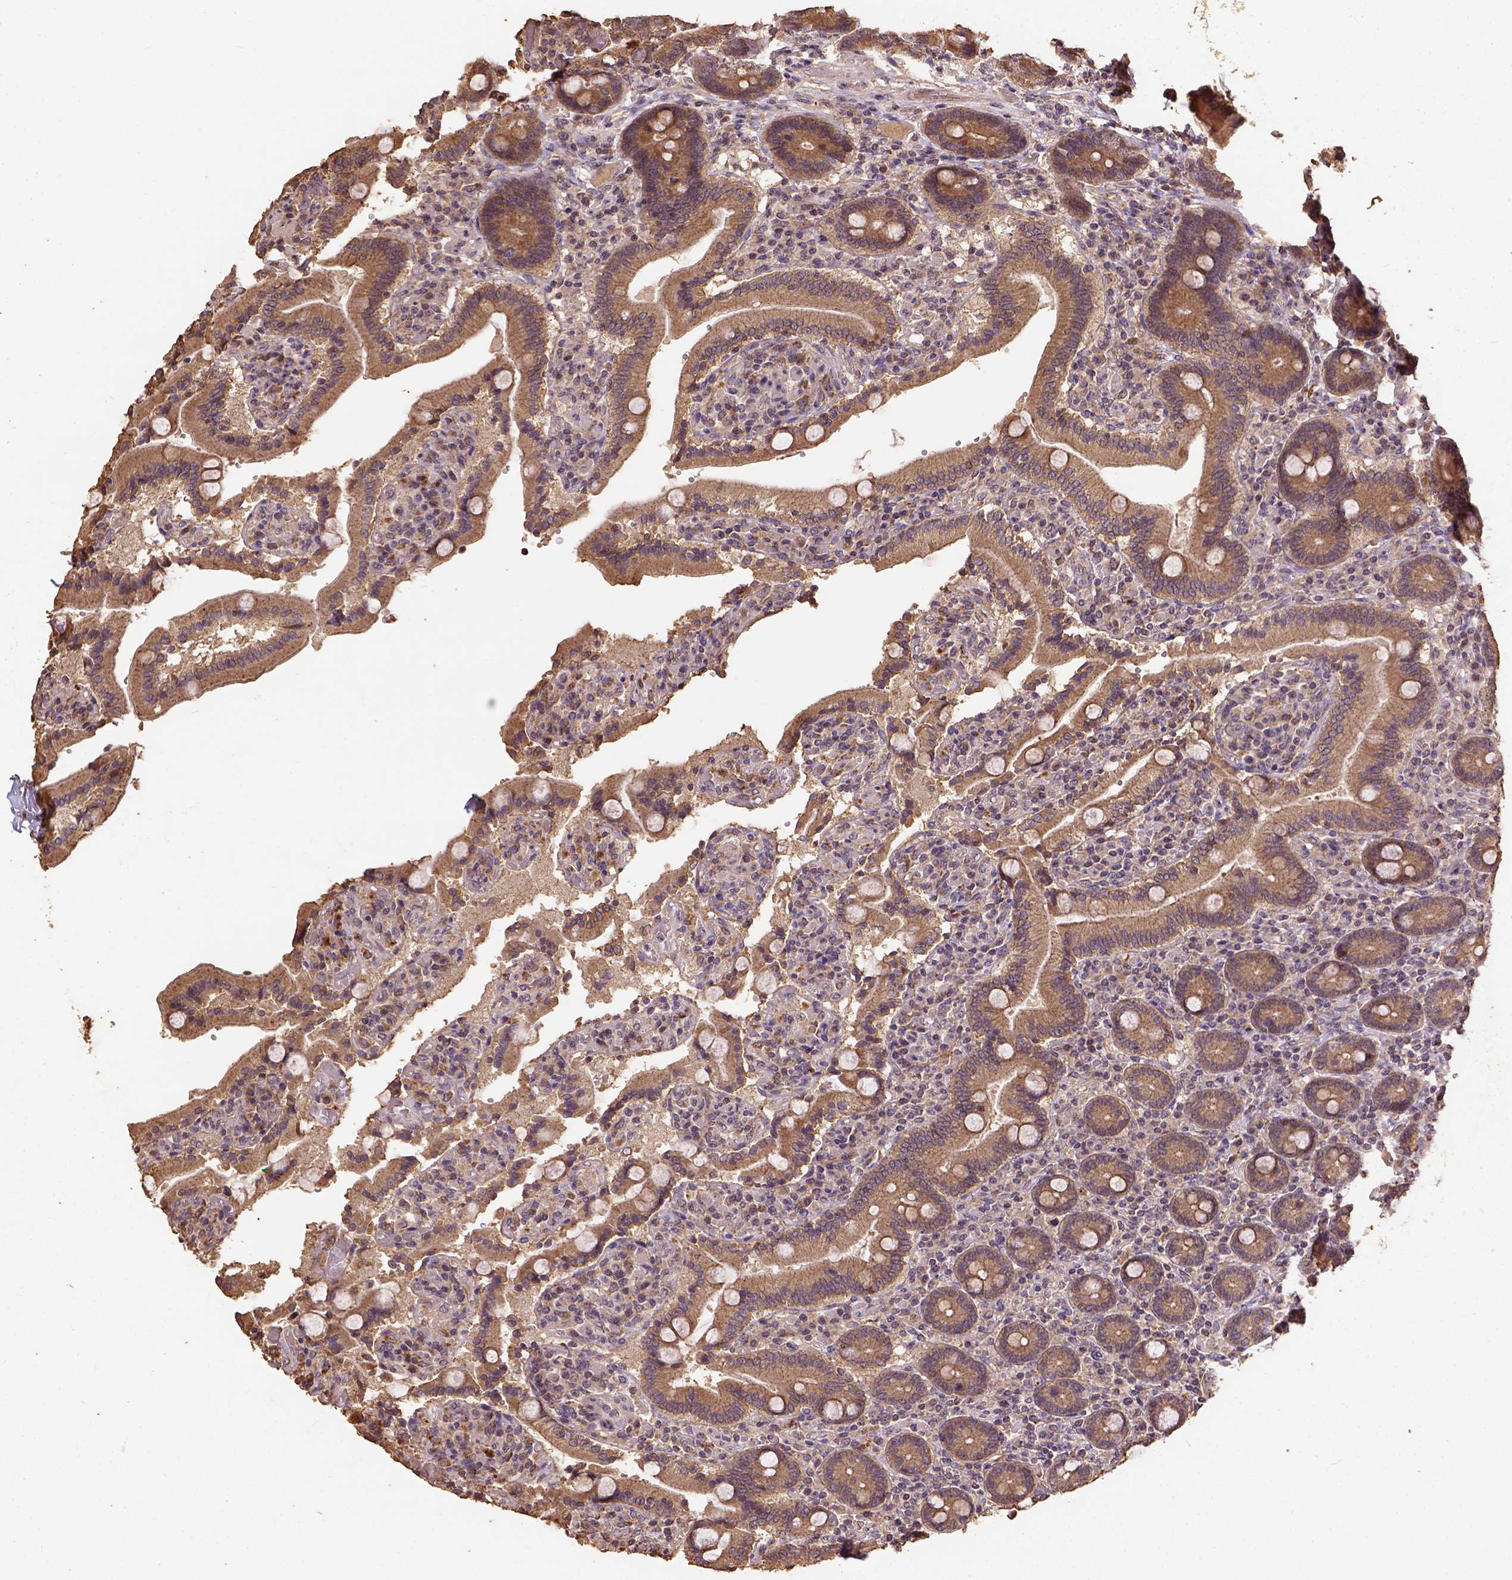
{"staining": {"intensity": "moderate", "quantity": "25%-75%", "location": "cytoplasmic/membranous"}, "tissue": "duodenum", "cell_type": "Glandular cells", "image_type": "normal", "snomed": [{"axis": "morphology", "description": "Normal tissue, NOS"}, {"axis": "topography", "description": "Duodenum"}], "caption": "A brown stain highlights moderate cytoplasmic/membranous staining of a protein in glandular cells of unremarkable duodenum. (Stains: DAB (3,3'-diaminobenzidine) in brown, nuclei in blue, Microscopy: brightfield microscopy at high magnification).", "gene": "ATP1B3", "patient": {"sex": "female", "age": 62}}